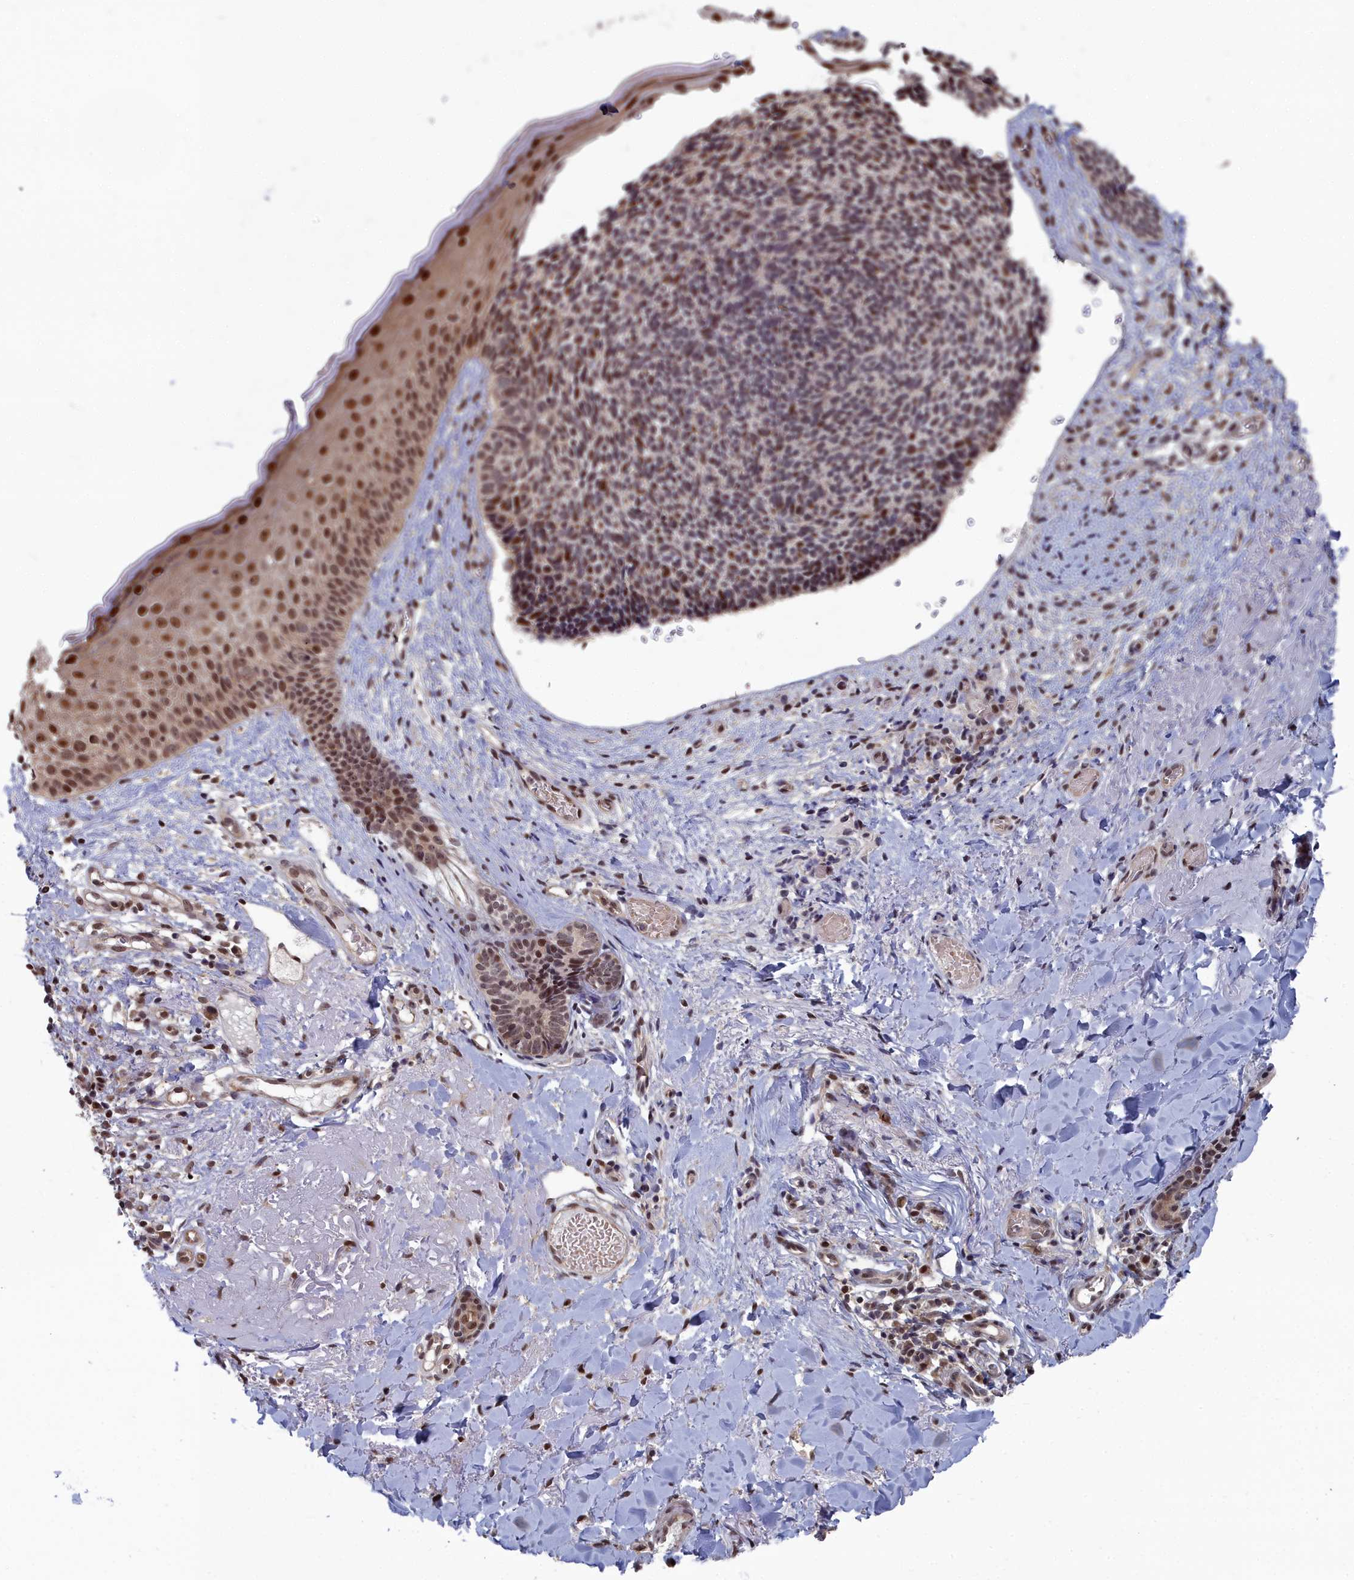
{"staining": {"intensity": "negative", "quantity": "none", "location": "none"}, "tissue": "skin cancer", "cell_type": "Tumor cells", "image_type": "cancer", "snomed": [{"axis": "morphology", "description": "Basal cell carcinoma"}, {"axis": "topography", "description": "Skin"}], "caption": "Tumor cells show no significant protein positivity in skin basal cell carcinoma. (DAB immunohistochemistry (IHC) visualized using brightfield microscopy, high magnification).", "gene": "RPS27A", "patient": {"sex": "male", "age": 84}}